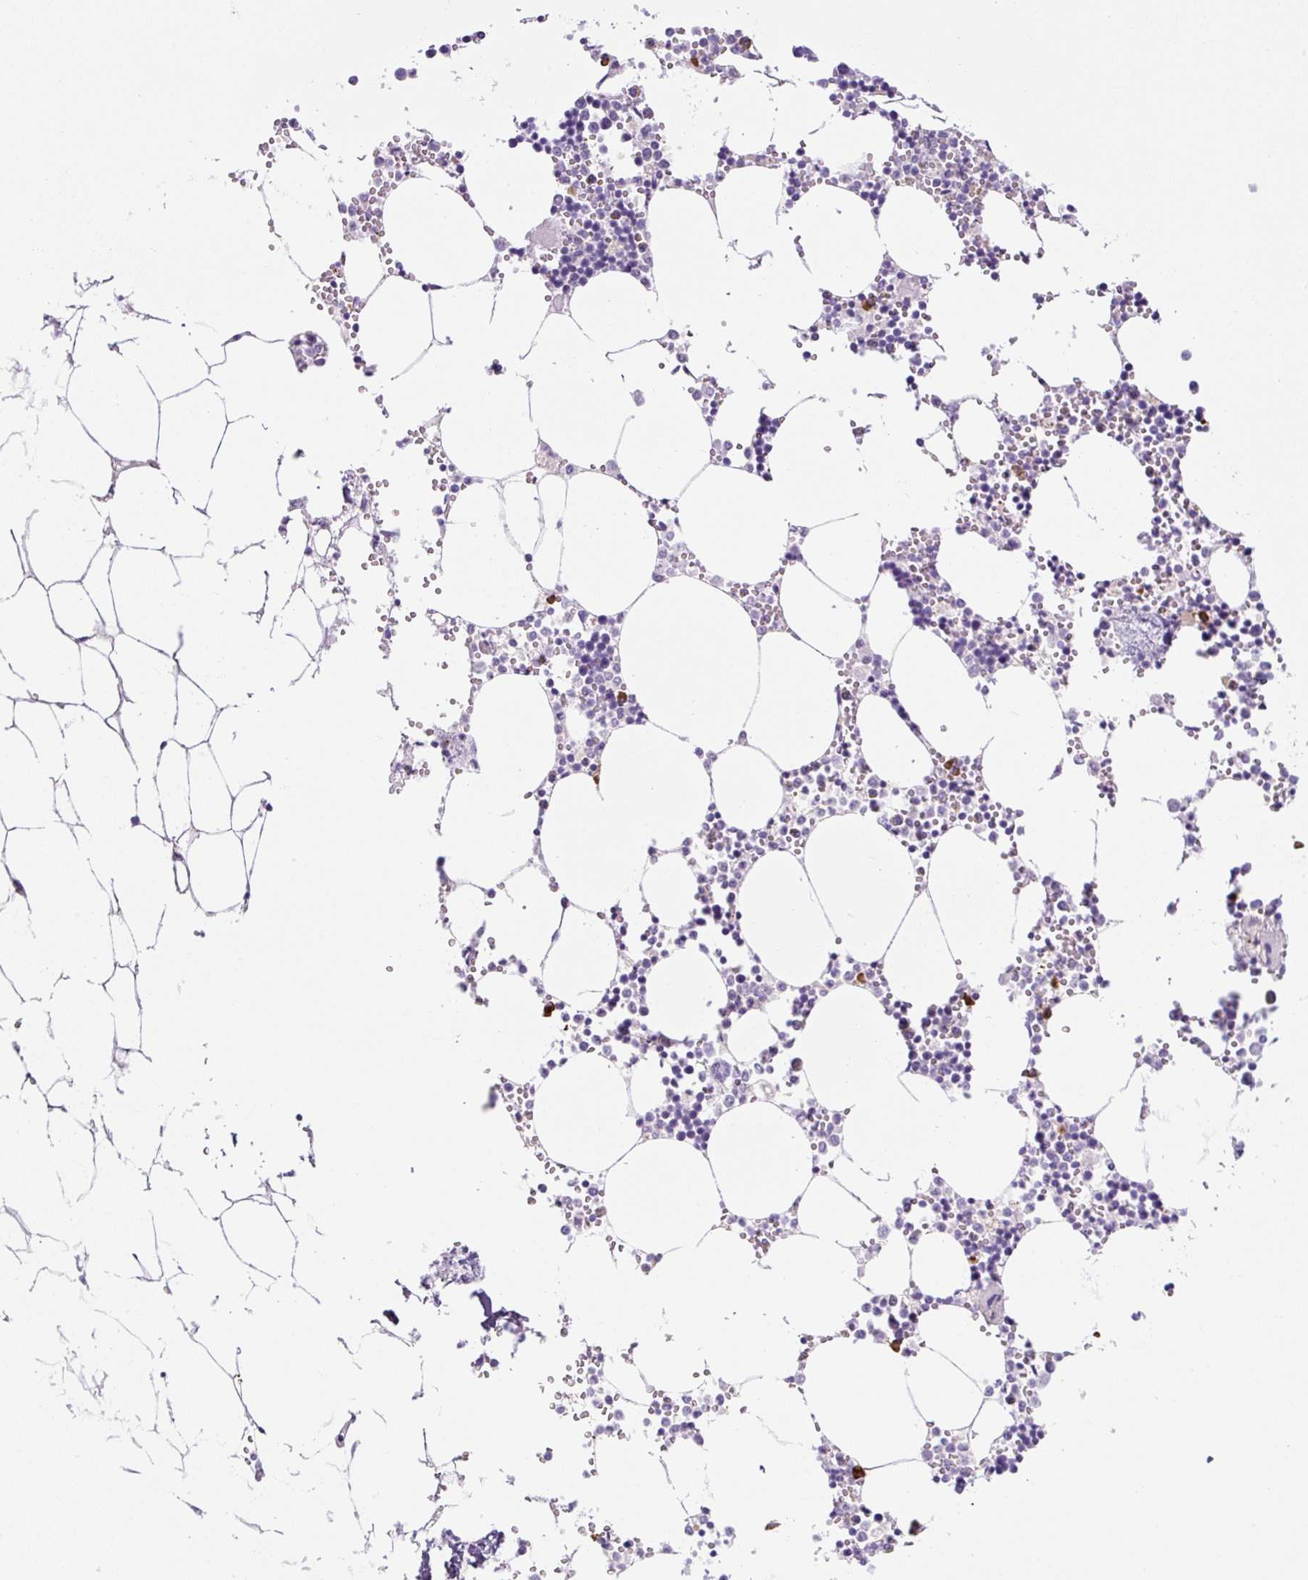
{"staining": {"intensity": "strong", "quantity": "<25%", "location": "cytoplasmic/membranous"}, "tissue": "bone marrow", "cell_type": "Hematopoietic cells", "image_type": "normal", "snomed": [{"axis": "morphology", "description": "Normal tissue, NOS"}, {"axis": "topography", "description": "Bone marrow"}], "caption": "A histopathology image of bone marrow stained for a protein shows strong cytoplasmic/membranous brown staining in hematopoietic cells. The protein of interest is shown in brown color, while the nuclei are stained blue.", "gene": "RNF212B", "patient": {"sex": "male", "age": 54}}